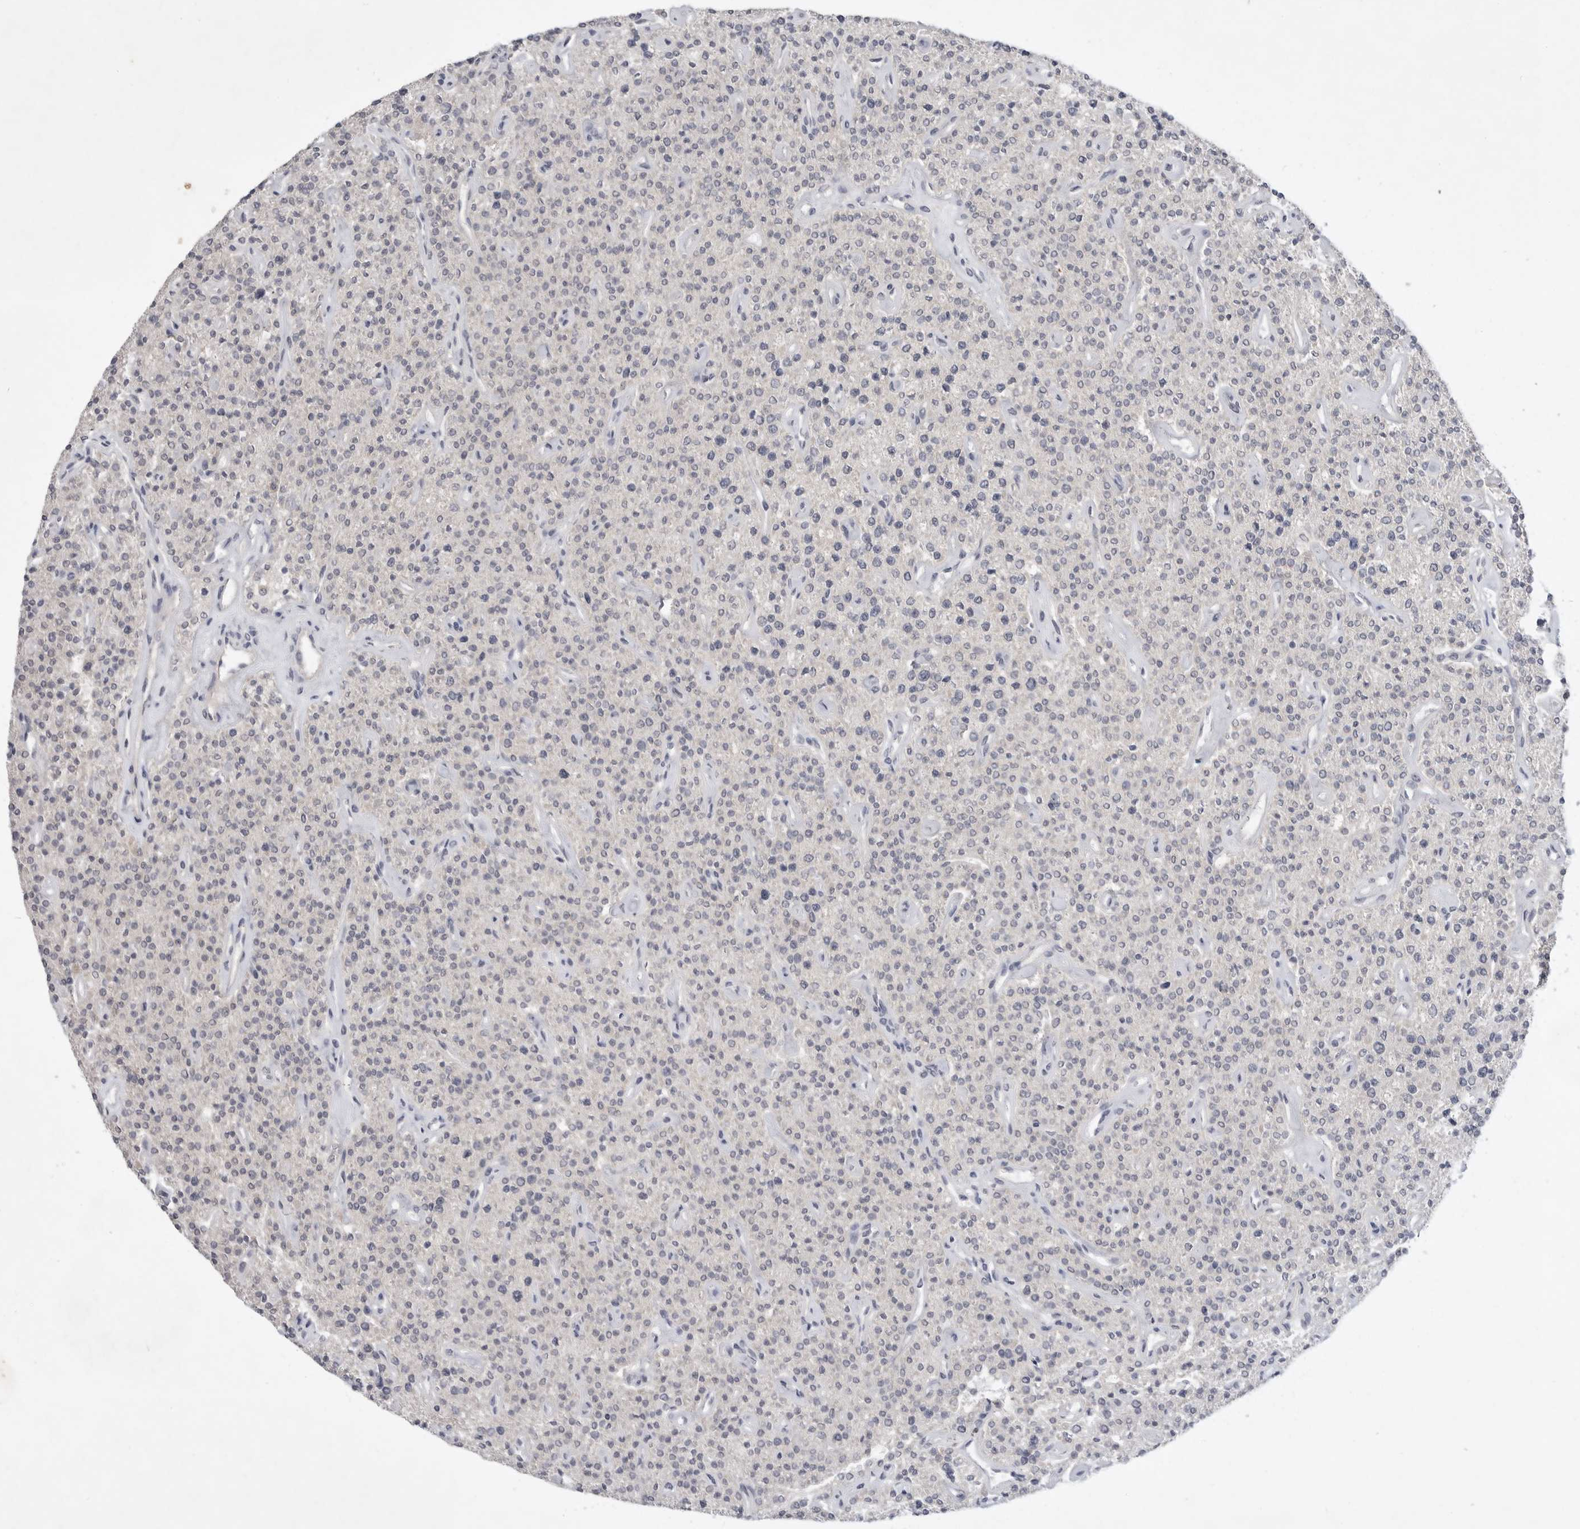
{"staining": {"intensity": "weak", "quantity": "<25%", "location": "cytoplasmic/membranous"}, "tissue": "parathyroid gland", "cell_type": "Glandular cells", "image_type": "normal", "snomed": [{"axis": "morphology", "description": "Normal tissue, NOS"}, {"axis": "topography", "description": "Parathyroid gland"}], "caption": "The photomicrograph reveals no significant expression in glandular cells of parathyroid gland. (DAB (3,3'-diaminobenzidine) IHC, high magnification).", "gene": "ITGAD", "patient": {"sex": "male", "age": 46}}